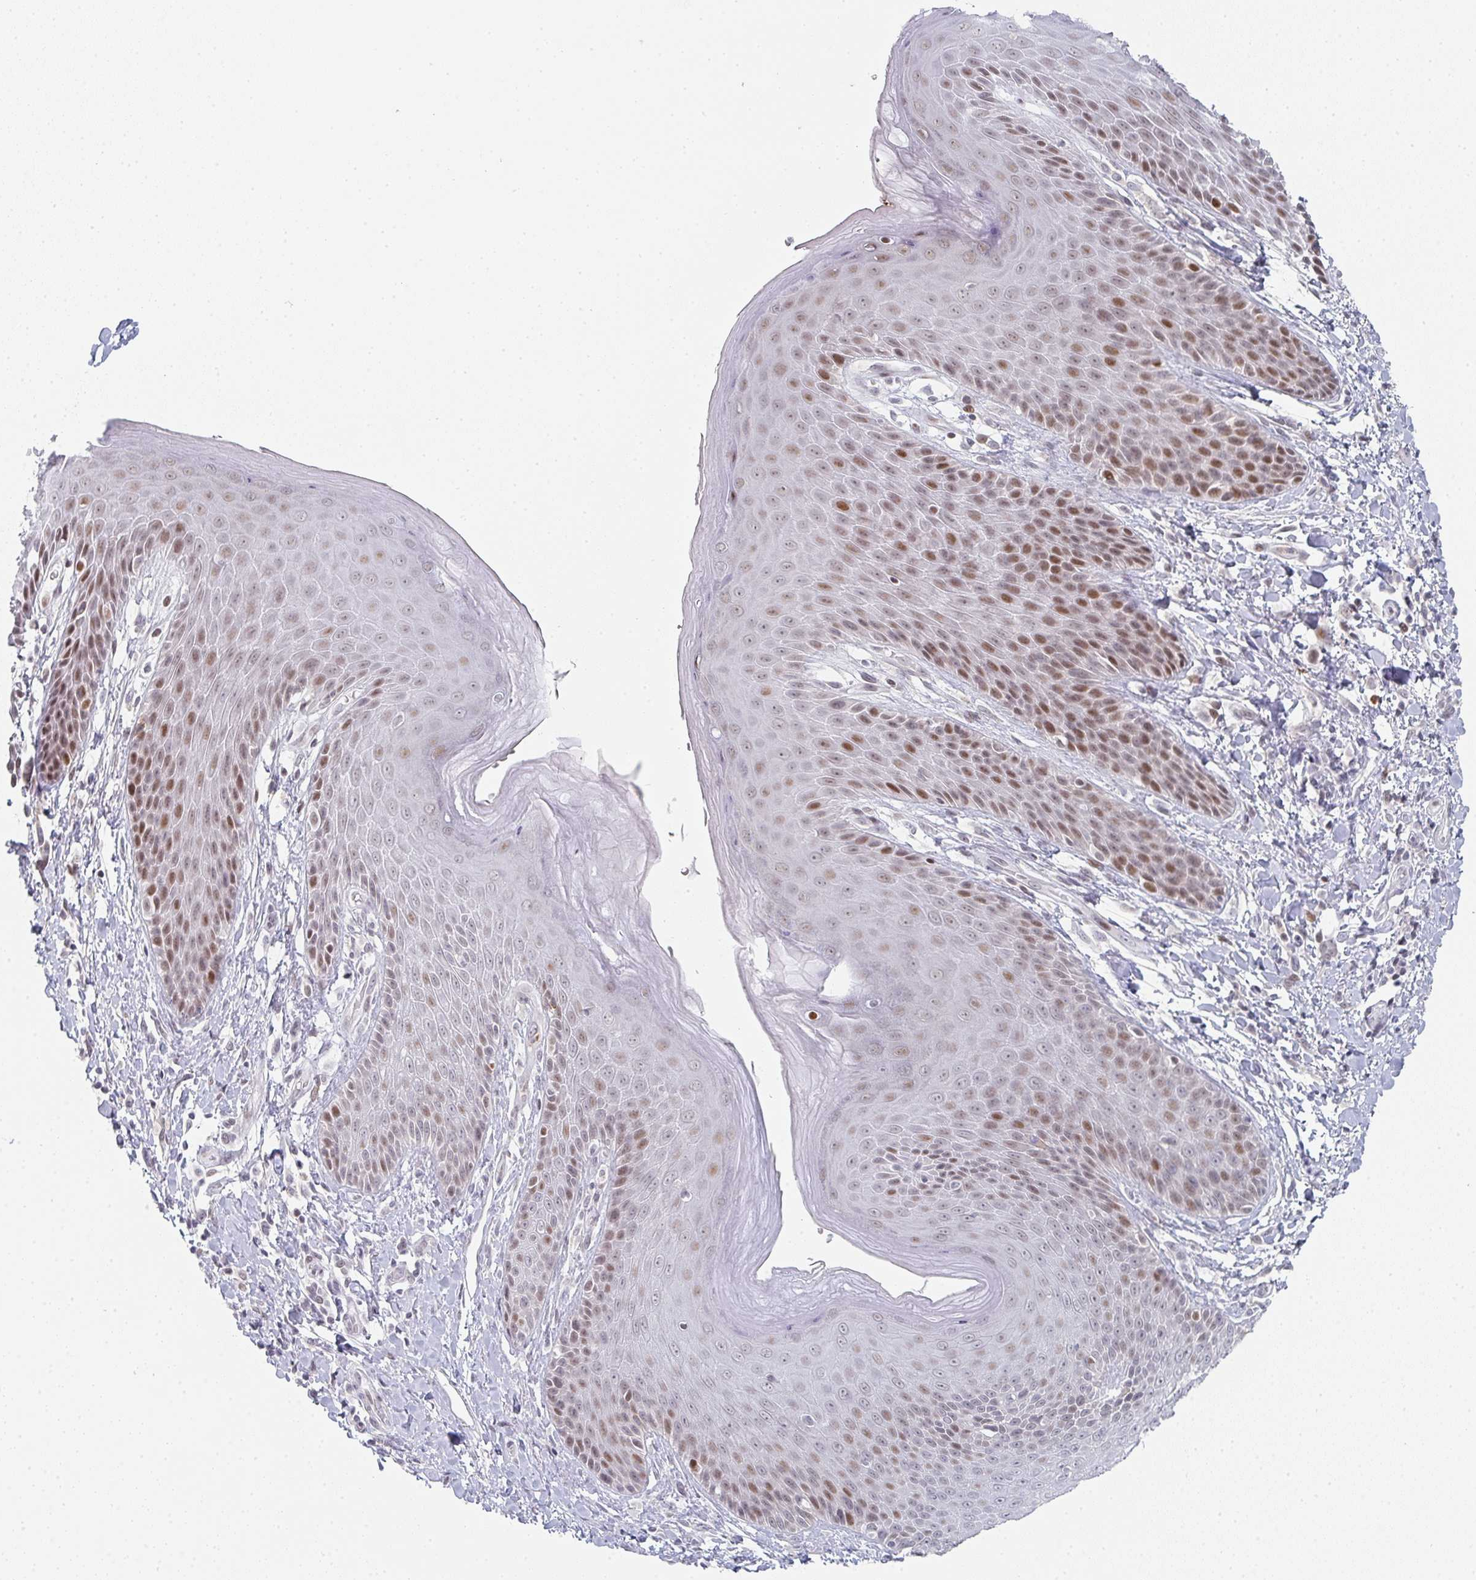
{"staining": {"intensity": "moderate", "quantity": "25%-75%", "location": "nuclear"}, "tissue": "skin", "cell_type": "Epidermal cells", "image_type": "normal", "snomed": [{"axis": "morphology", "description": "Normal tissue, NOS"}, {"axis": "topography", "description": "Anal"}, {"axis": "topography", "description": "Peripheral nerve tissue"}], "caption": "Immunohistochemical staining of normal skin reveals medium levels of moderate nuclear positivity in approximately 25%-75% of epidermal cells. Ihc stains the protein in brown and the nuclei are stained blue.", "gene": "LIN54", "patient": {"sex": "male", "age": 51}}